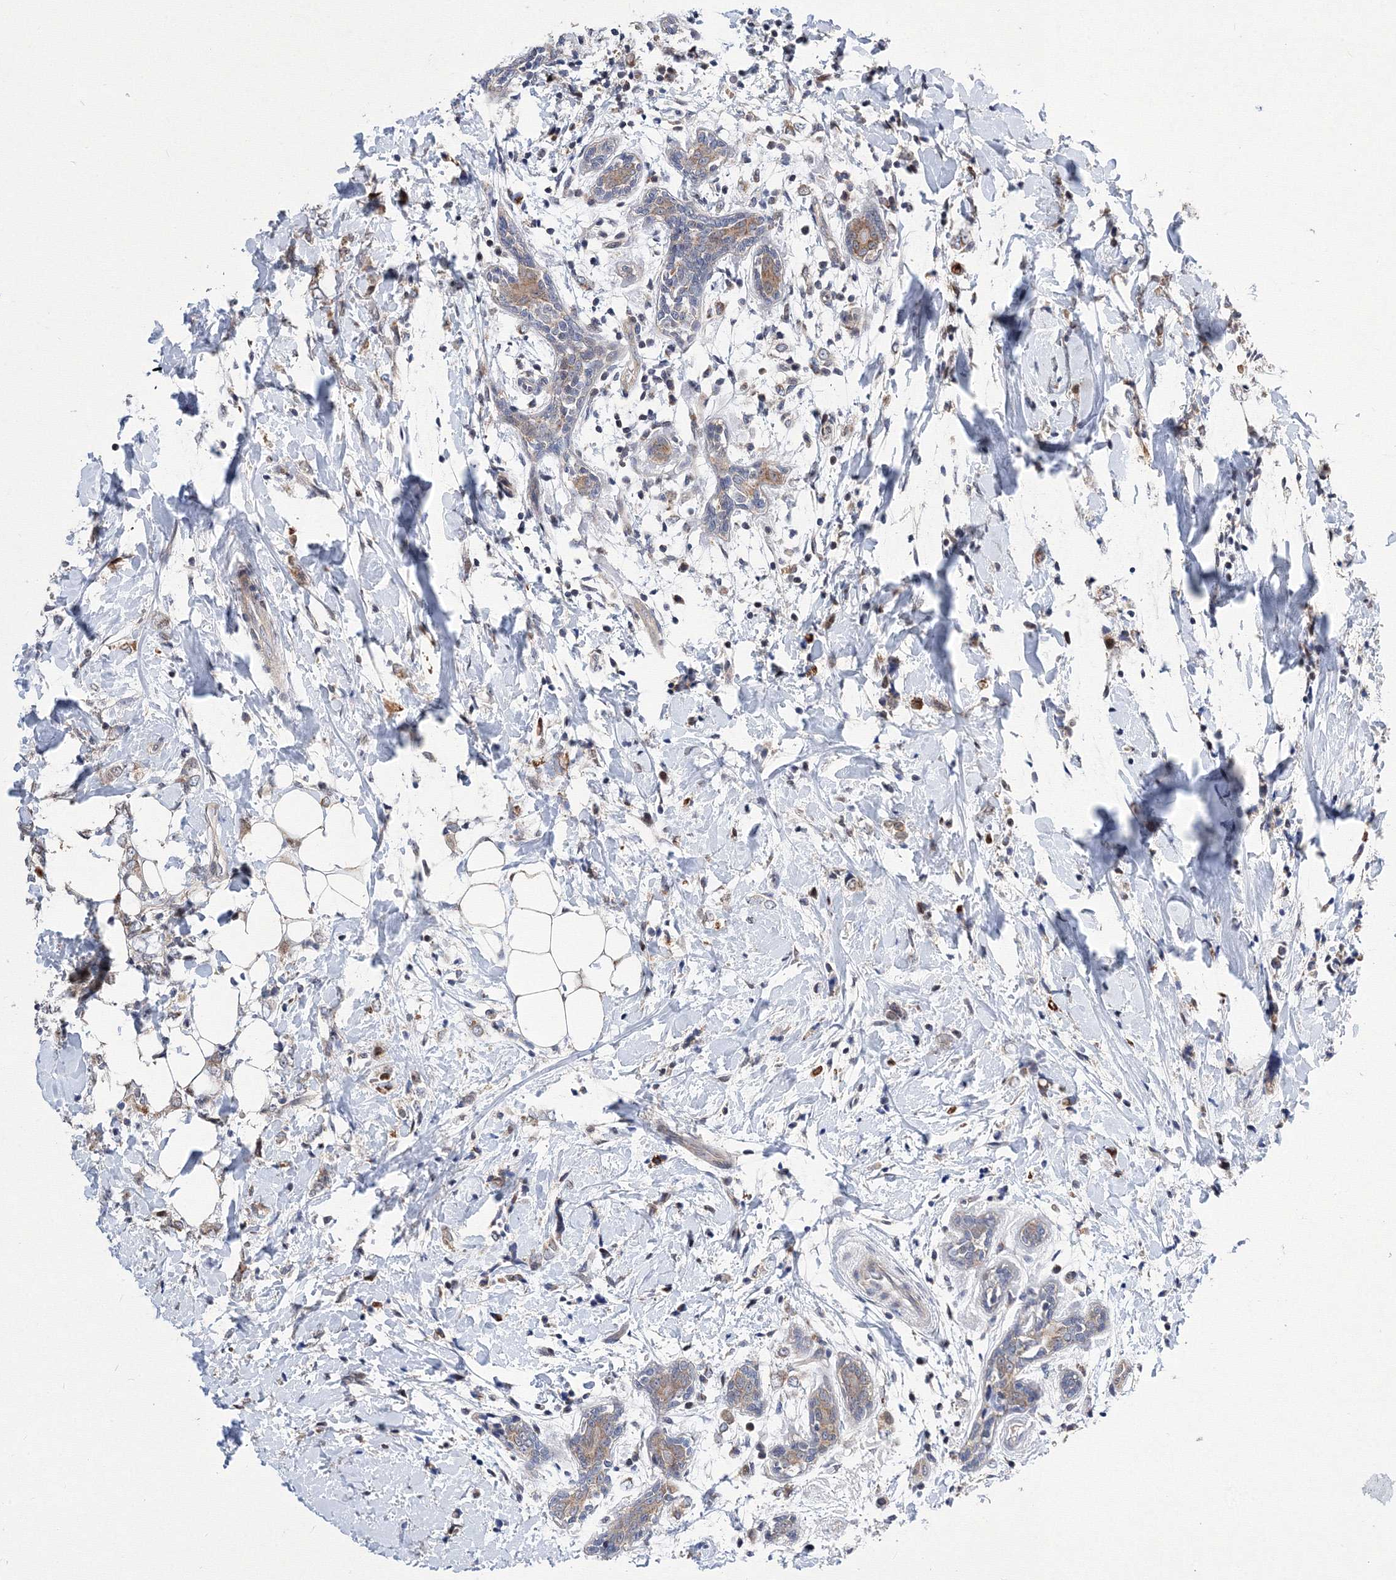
{"staining": {"intensity": "weak", "quantity": ">75%", "location": "cytoplasmic/membranous"}, "tissue": "breast cancer", "cell_type": "Tumor cells", "image_type": "cancer", "snomed": [{"axis": "morphology", "description": "Normal tissue, NOS"}, {"axis": "morphology", "description": "Lobular carcinoma"}, {"axis": "topography", "description": "Breast"}], "caption": "Breast cancer (lobular carcinoma) stained with a brown dye displays weak cytoplasmic/membranous positive expression in approximately >75% of tumor cells.", "gene": "GPN1", "patient": {"sex": "female", "age": 47}}